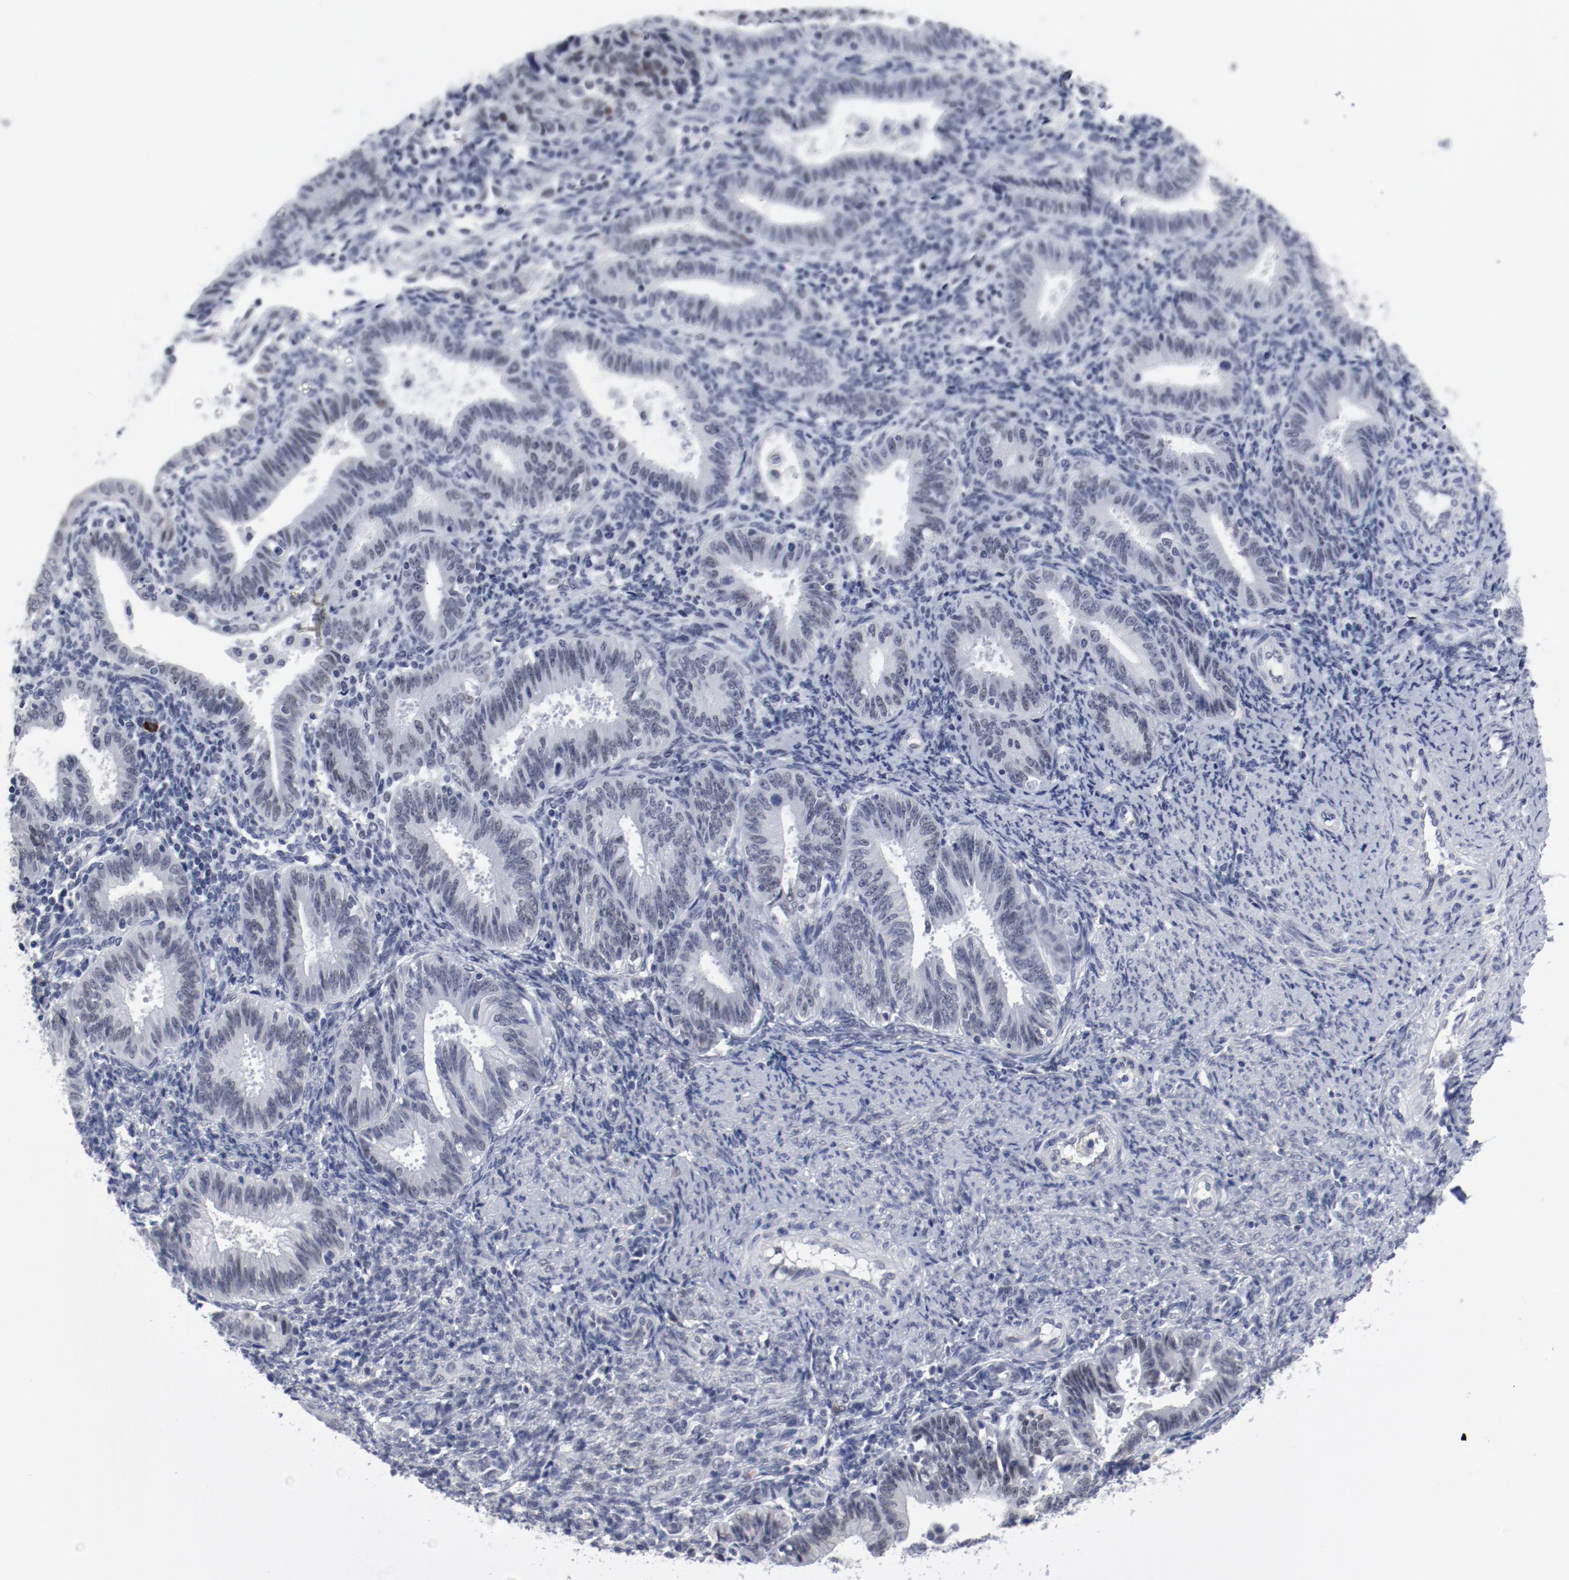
{"staining": {"intensity": "negative", "quantity": "none", "location": "none"}, "tissue": "endometrial cancer", "cell_type": "Tumor cells", "image_type": "cancer", "snomed": [{"axis": "morphology", "description": "Adenocarcinoma, NOS"}, {"axis": "topography", "description": "Endometrium"}], "caption": "Immunohistochemistry histopathology image of neoplastic tissue: adenocarcinoma (endometrial) stained with DAB reveals no significant protein staining in tumor cells.", "gene": "ANKLE2", "patient": {"sex": "female", "age": 42}}